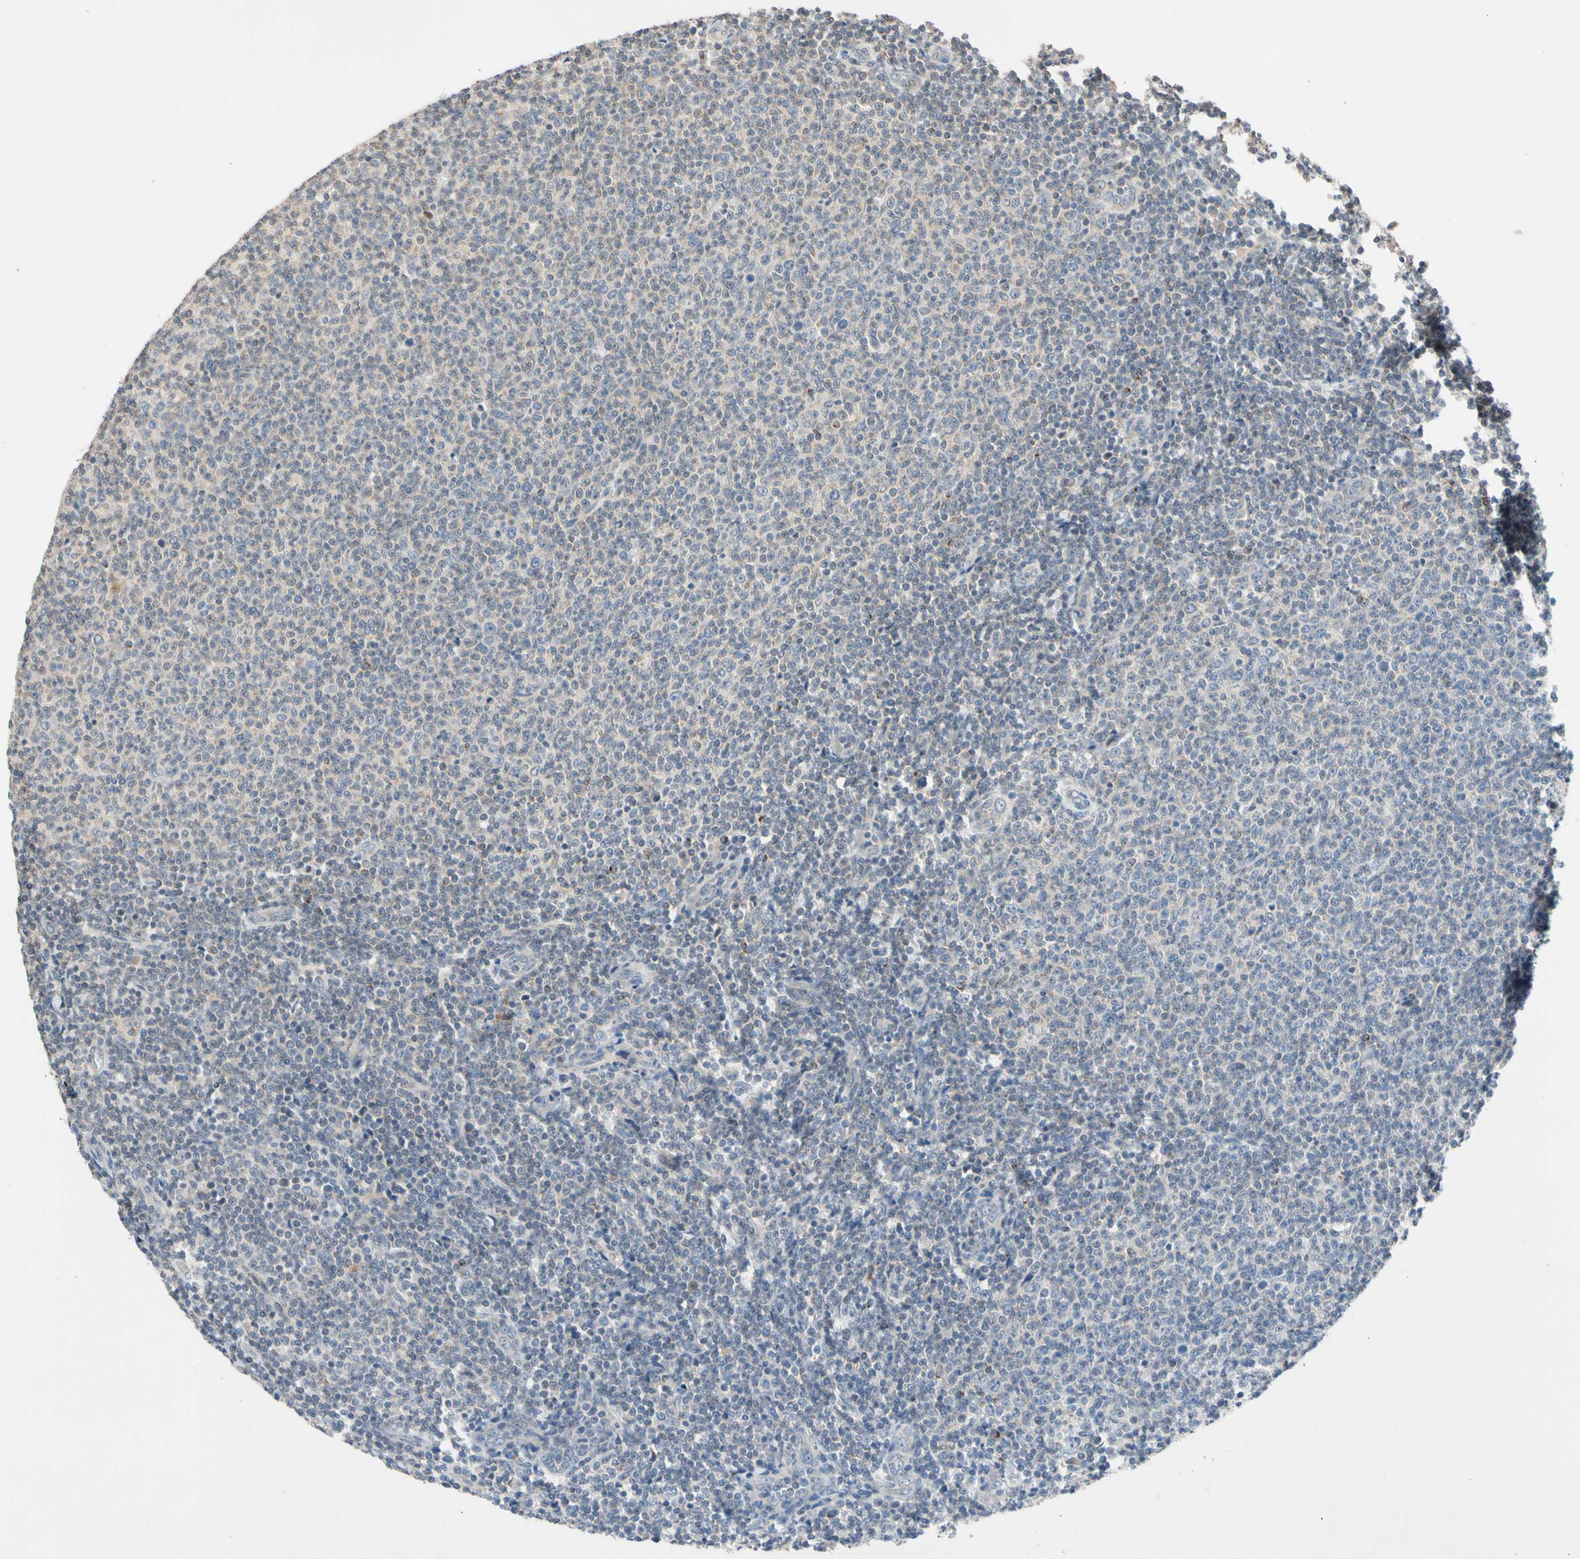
{"staining": {"intensity": "weak", "quantity": "<25%", "location": "cytoplasmic/membranous"}, "tissue": "lymphoma", "cell_type": "Tumor cells", "image_type": "cancer", "snomed": [{"axis": "morphology", "description": "Malignant lymphoma, non-Hodgkin's type, Low grade"}, {"axis": "topography", "description": "Lymph node"}], "caption": "The IHC image has no significant staining in tumor cells of malignant lymphoma, non-Hodgkin's type (low-grade) tissue. The staining was performed using DAB (3,3'-diaminobenzidine) to visualize the protein expression in brown, while the nuclei were stained in blue with hematoxylin (Magnification: 20x).", "gene": "CNST", "patient": {"sex": "male", "age": 66}}